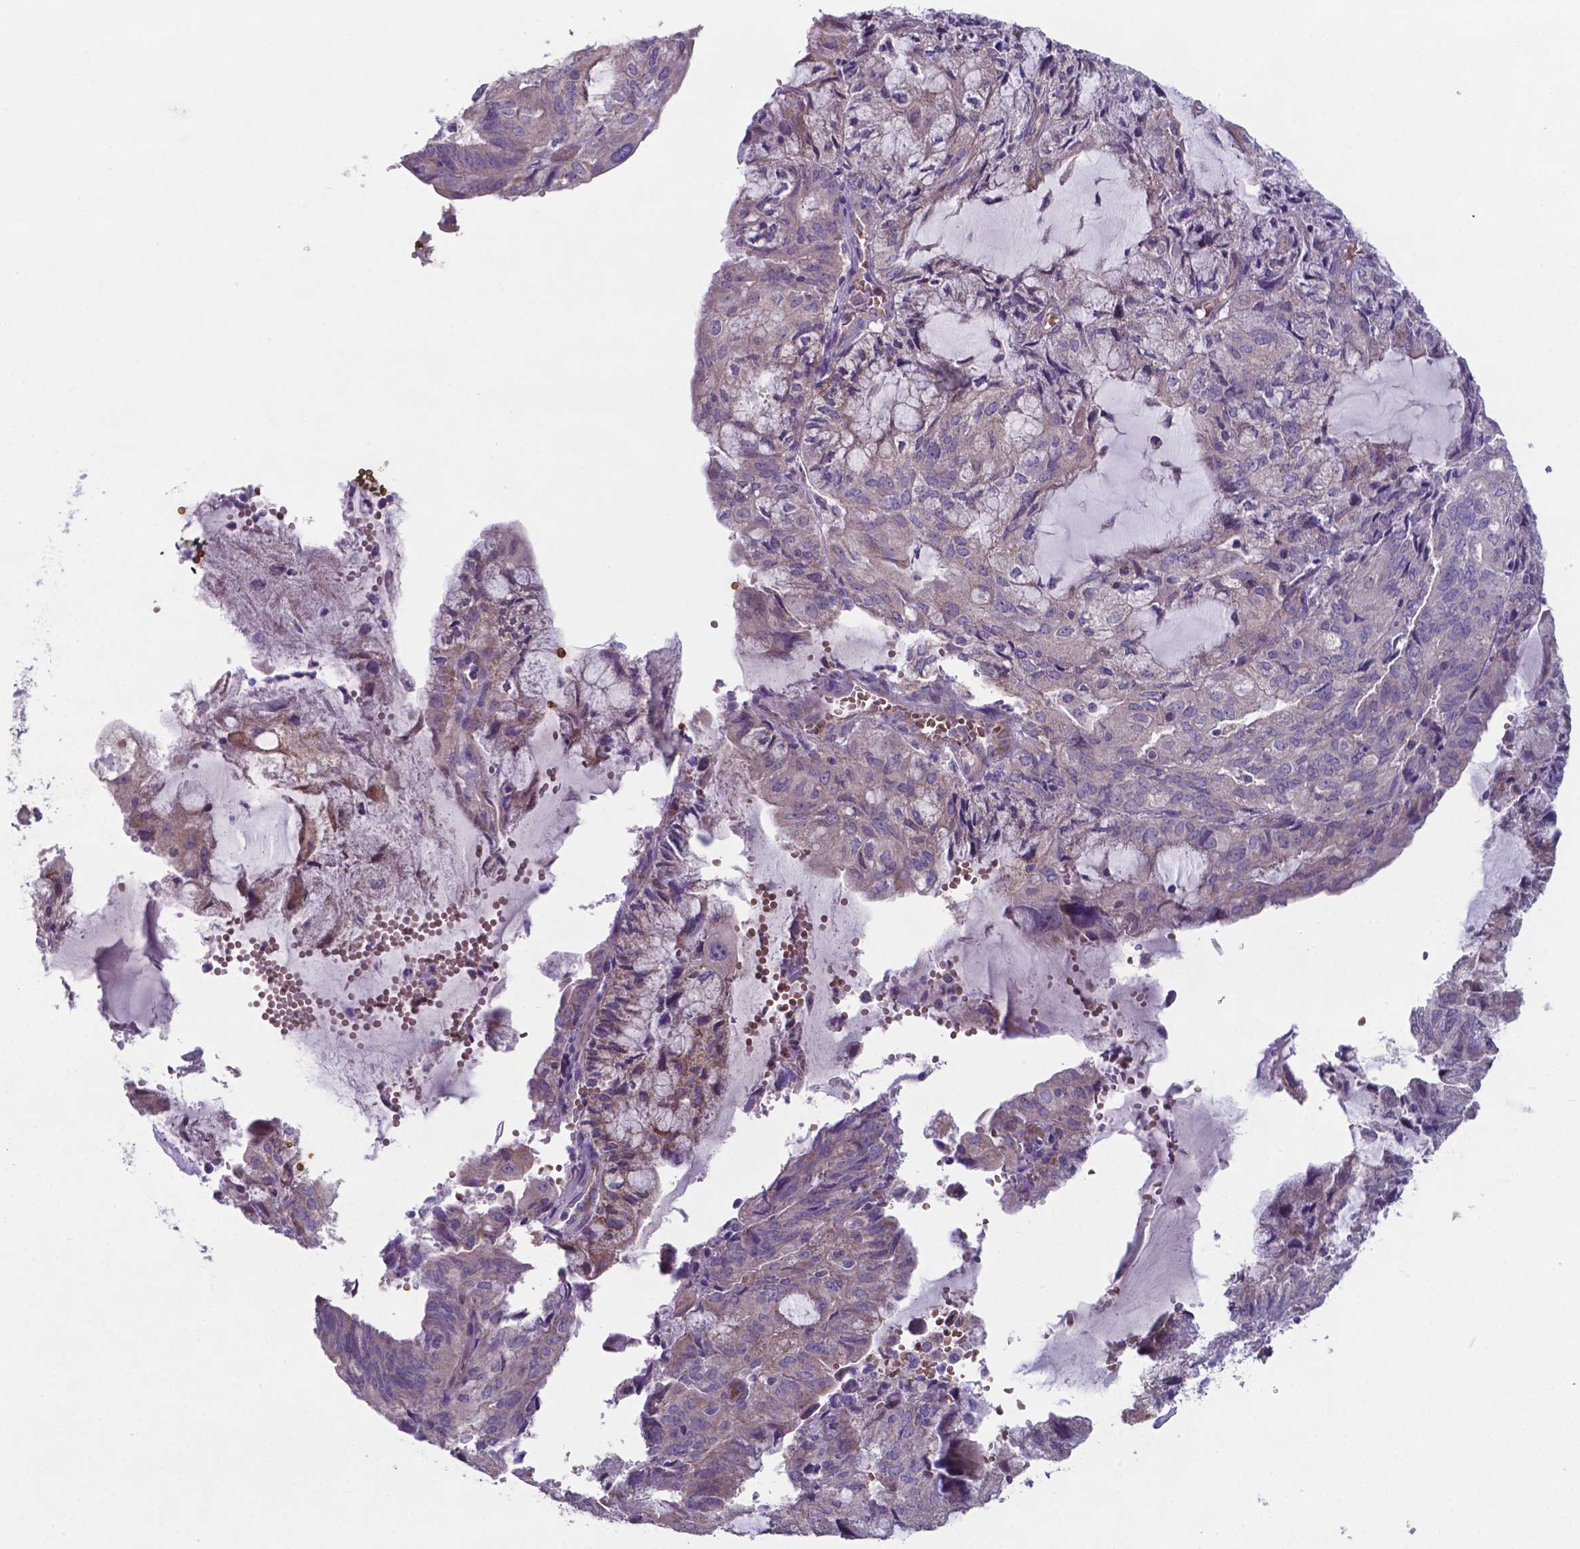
{"staining": {"intensity": "negative", "quantity": "none", "location": "none"}, "tissue": "endometrial cancer", "cell_type": "Tumor cells", "image_type": "cancer", "snomed": [{"axis": "morphology", "description": "Adenocarcinoma, NOS"}, {"axis": "topography", "description": "Endometrium"}], "caption": "Protein analysis of adenocarcinoma (endometrial) exhibits no significant expression in tumor cells.", "gene": "TYRO3", "patient": {"sex": "female", "age": 81}}